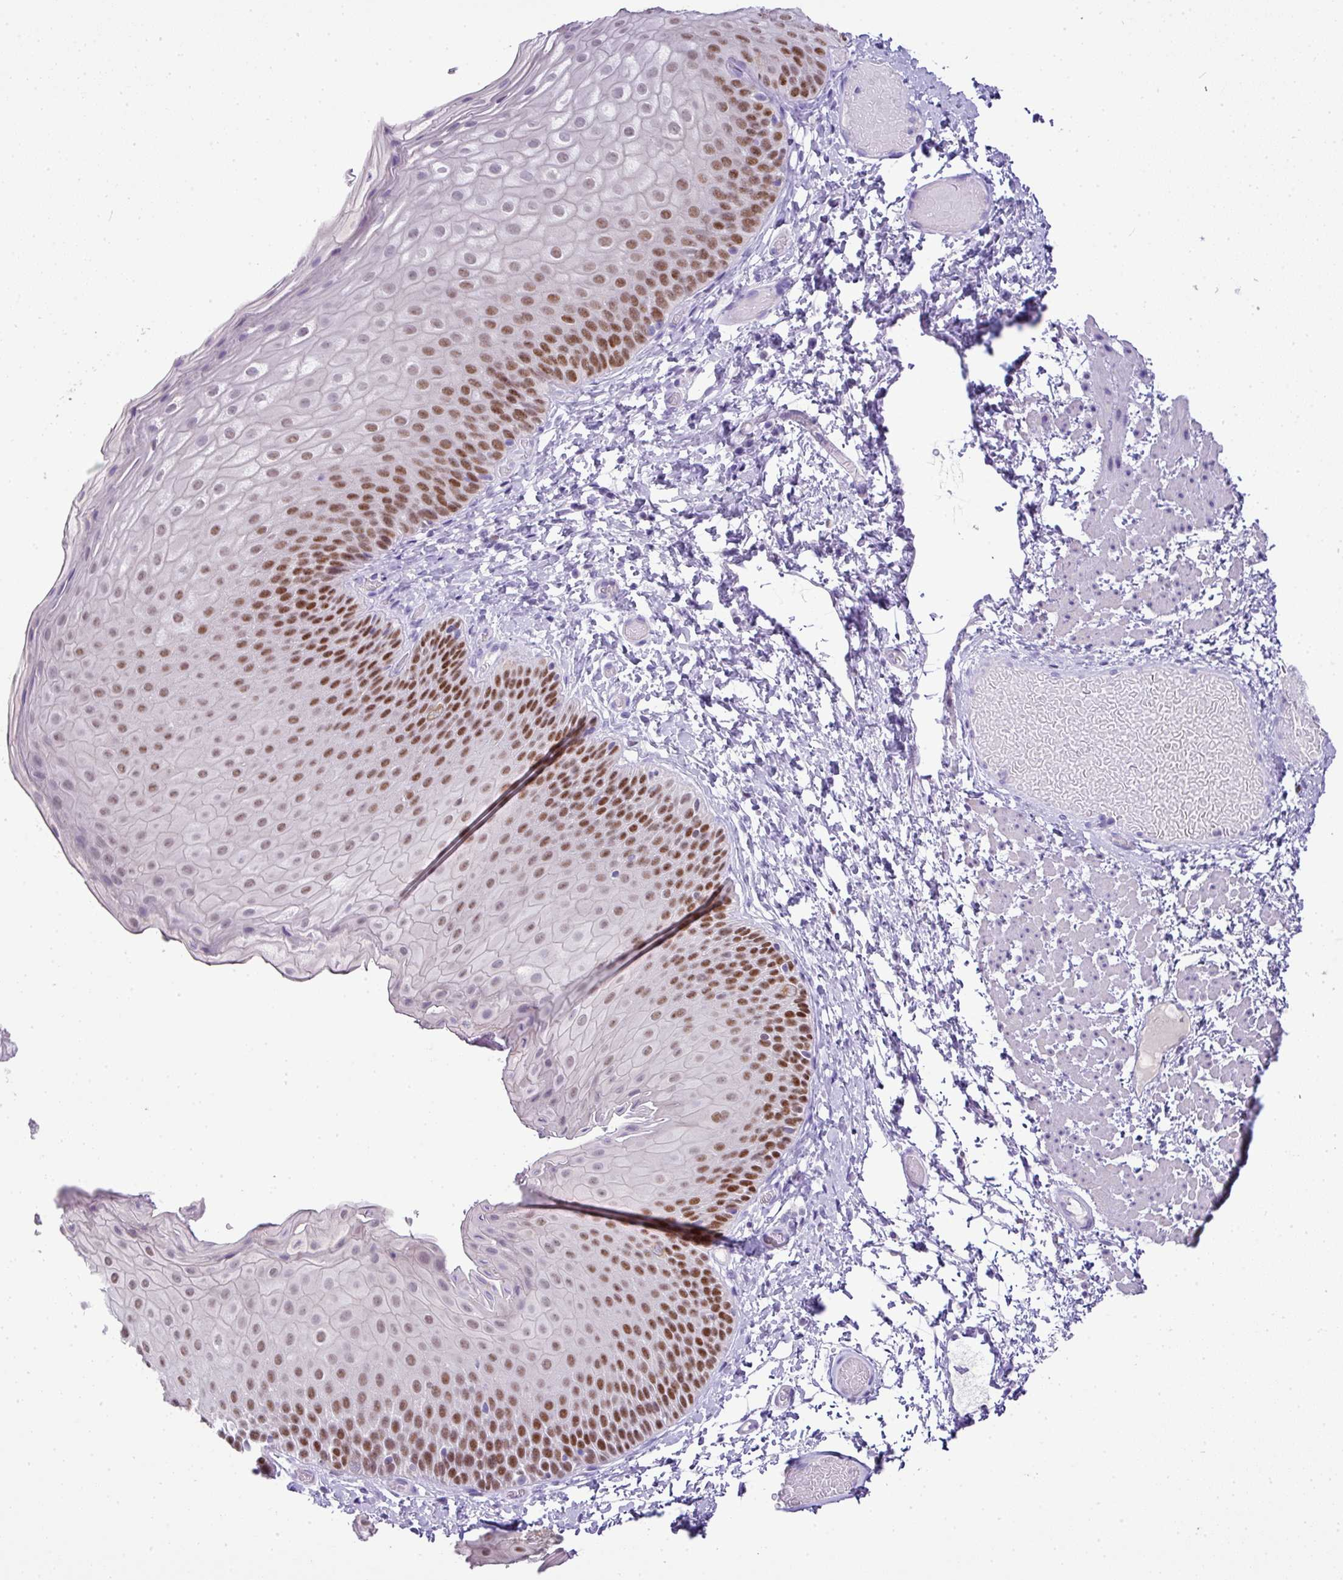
{"staining": {"intensity": "moderate", "quantity": "25%-75%", "location": "nuclear"}, "tissue": "skin", "cell_type": "Epidermal cells", "image_type": "normal", "snomed": [{"axis": "morphology", "description": "Normal tissue, NOS"}, {"axis": "topography", "description": "Anal"}], "caption": "IHC image of unremarkable human skin stained for a protein (brown), which displays medium levels of moderate nuclear staining in about 25%-75% of epidermal cells.", "gene": "BCL11A", "patient": {"sex": "female", "age": 40}}